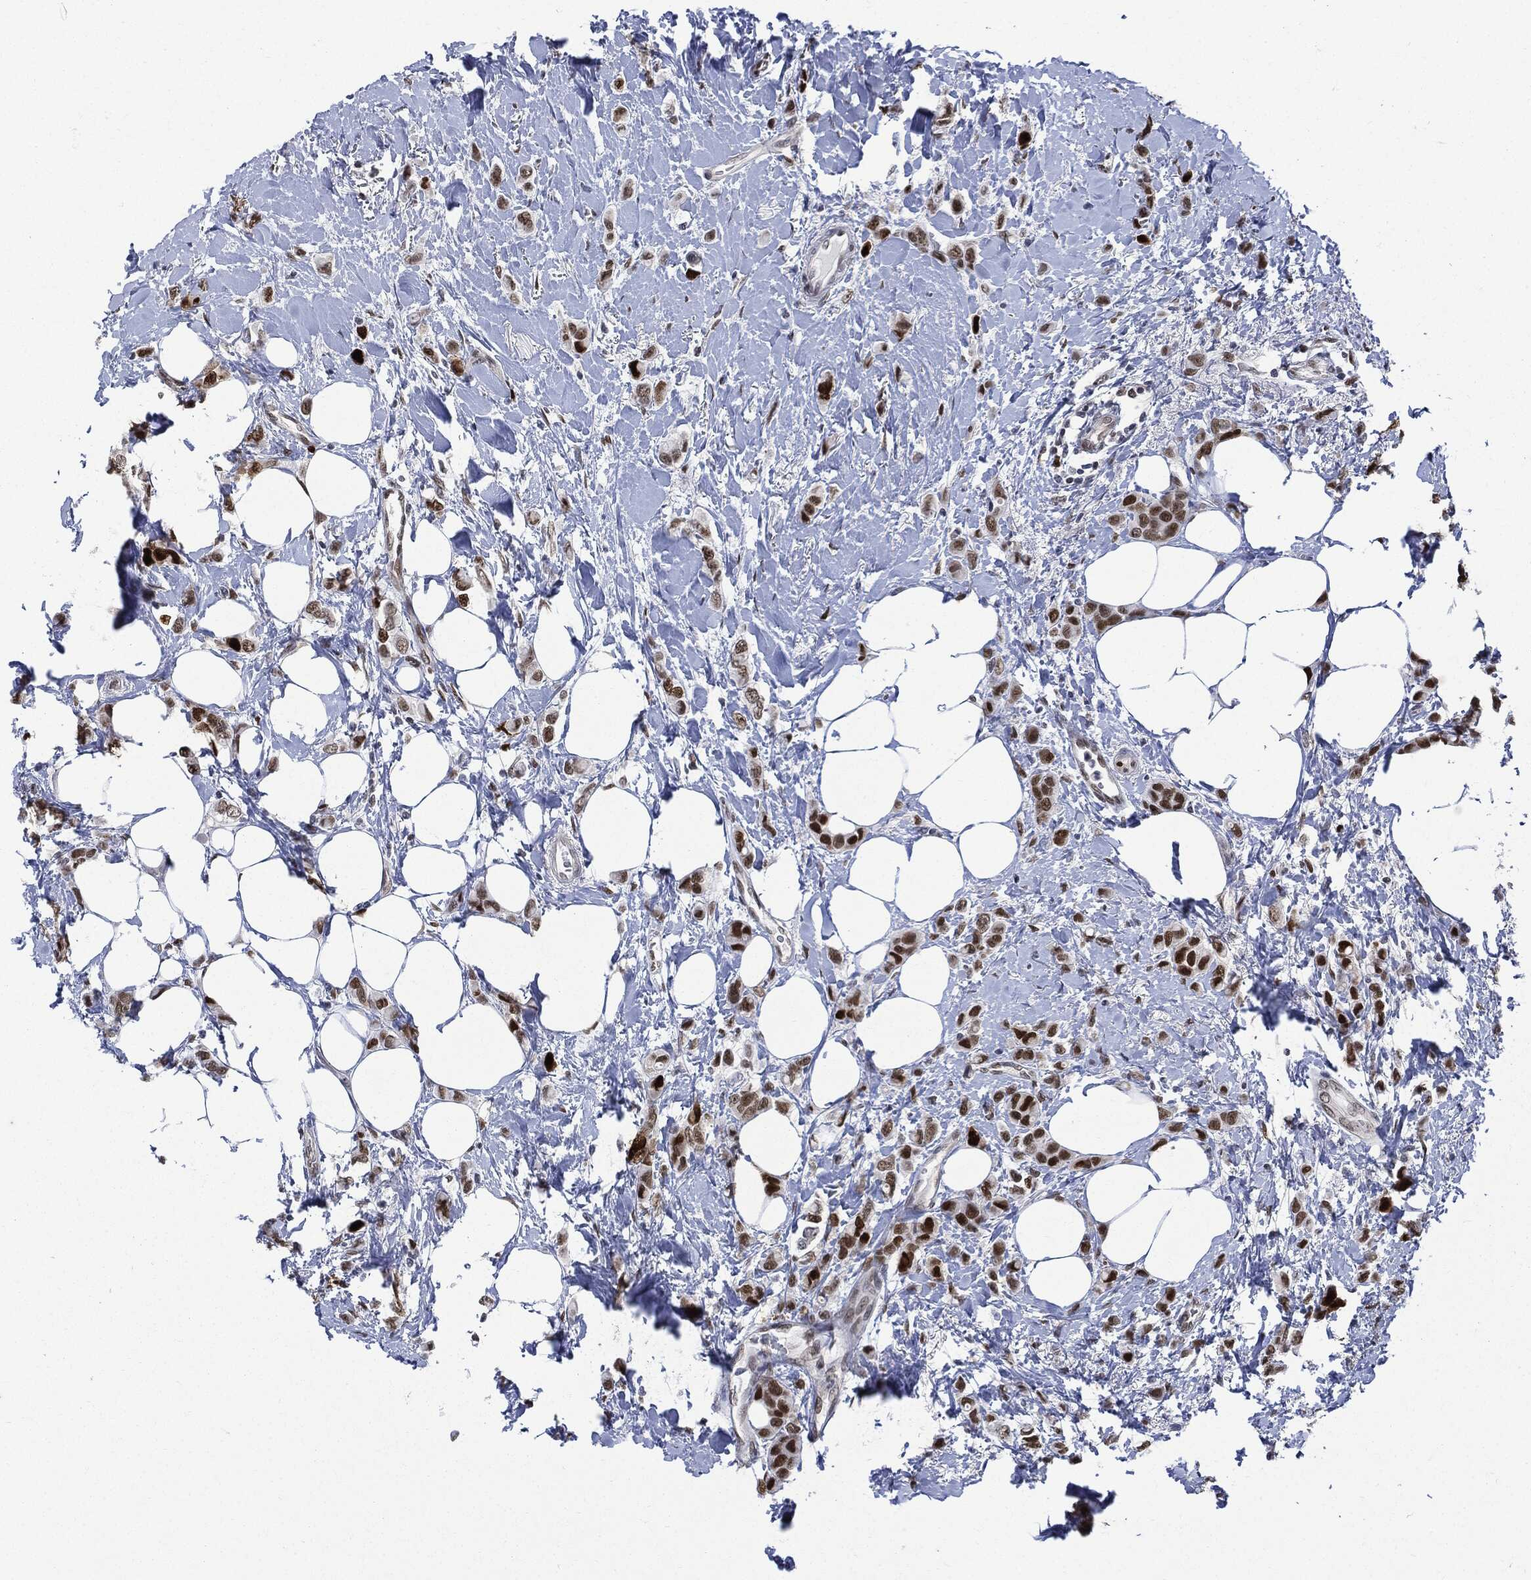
{"staining": {"intensity": "strong", "quantity": ">75%", "location": "nuclear"}, "tissue": "breast cancer", "cell_type": "Tumor cells", "image_type": "cancer", "snomed": [{"axis": "morphology", "description": "Lobular carcinoma"}, {"axis": "topography", "description": "Breast"}], "caption": "Human breast lobular carcinoma stained for a protein (brown) reveals strong nuclear positive staining in approximately >75% of tumor cells.", "gene": "PCNA", "patient": {"sex": "female", "age": 66}}